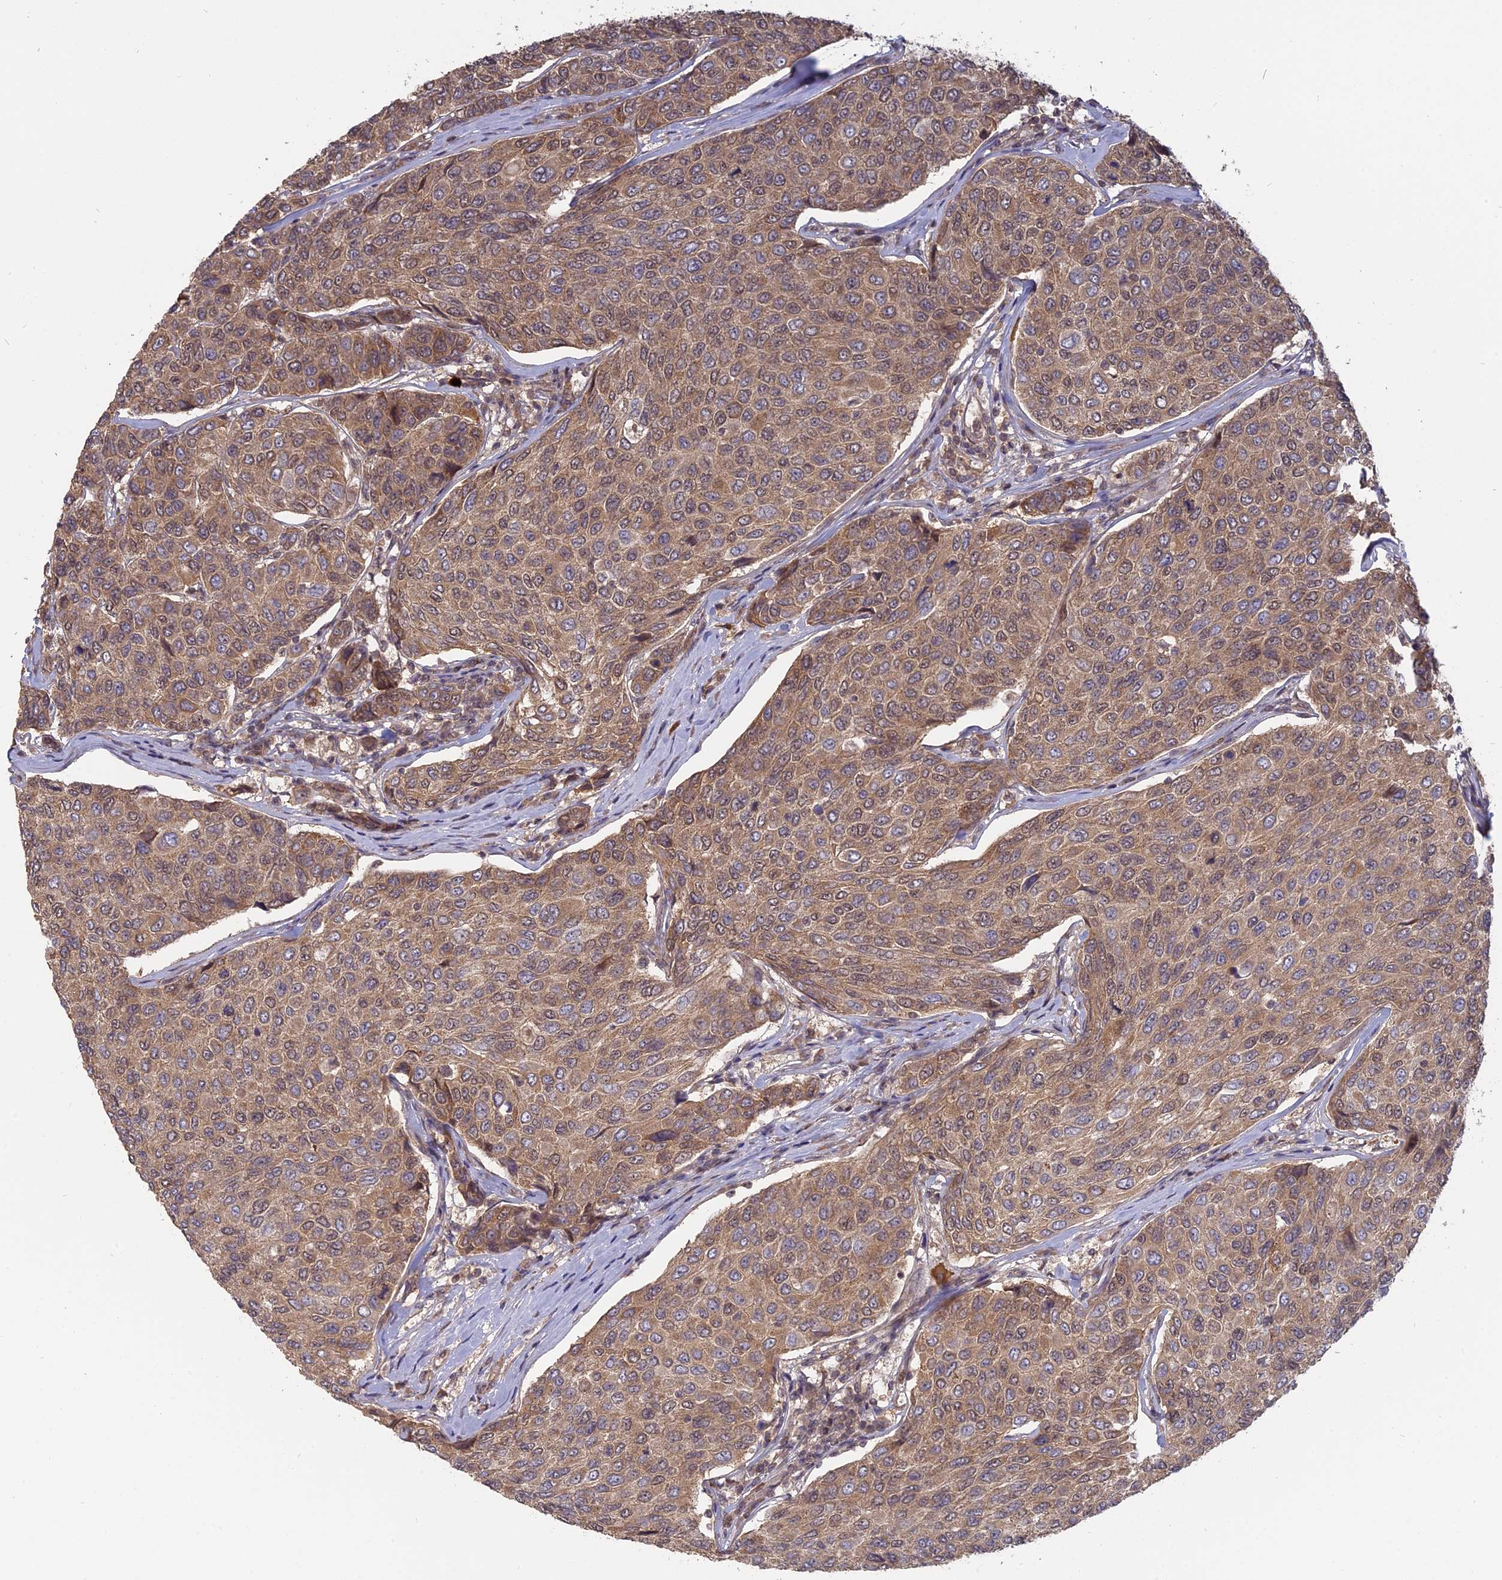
{"staining": {"intensity": "moderate", "quantity": ">75%", "location": "cytoplasmic/membranous"}, "tissue": "breast cancer", "cell_type": "Tumor cells", "image_type": "cancer", "snomed": [{"axis": "morphology", "description": "Duct carcinoma"}, {"axis": "topography", "description": "Breast"}], "caption": "There is medium levels of moderate cytoplasmic/membranous positivity in tumor cells of breast cancer (infiltrating ductal carcinoma), as demonstrated by immunohistochemical staining (brown color).", "gene": "PKIG", "patient": {"sex": "female", "age": 55}}